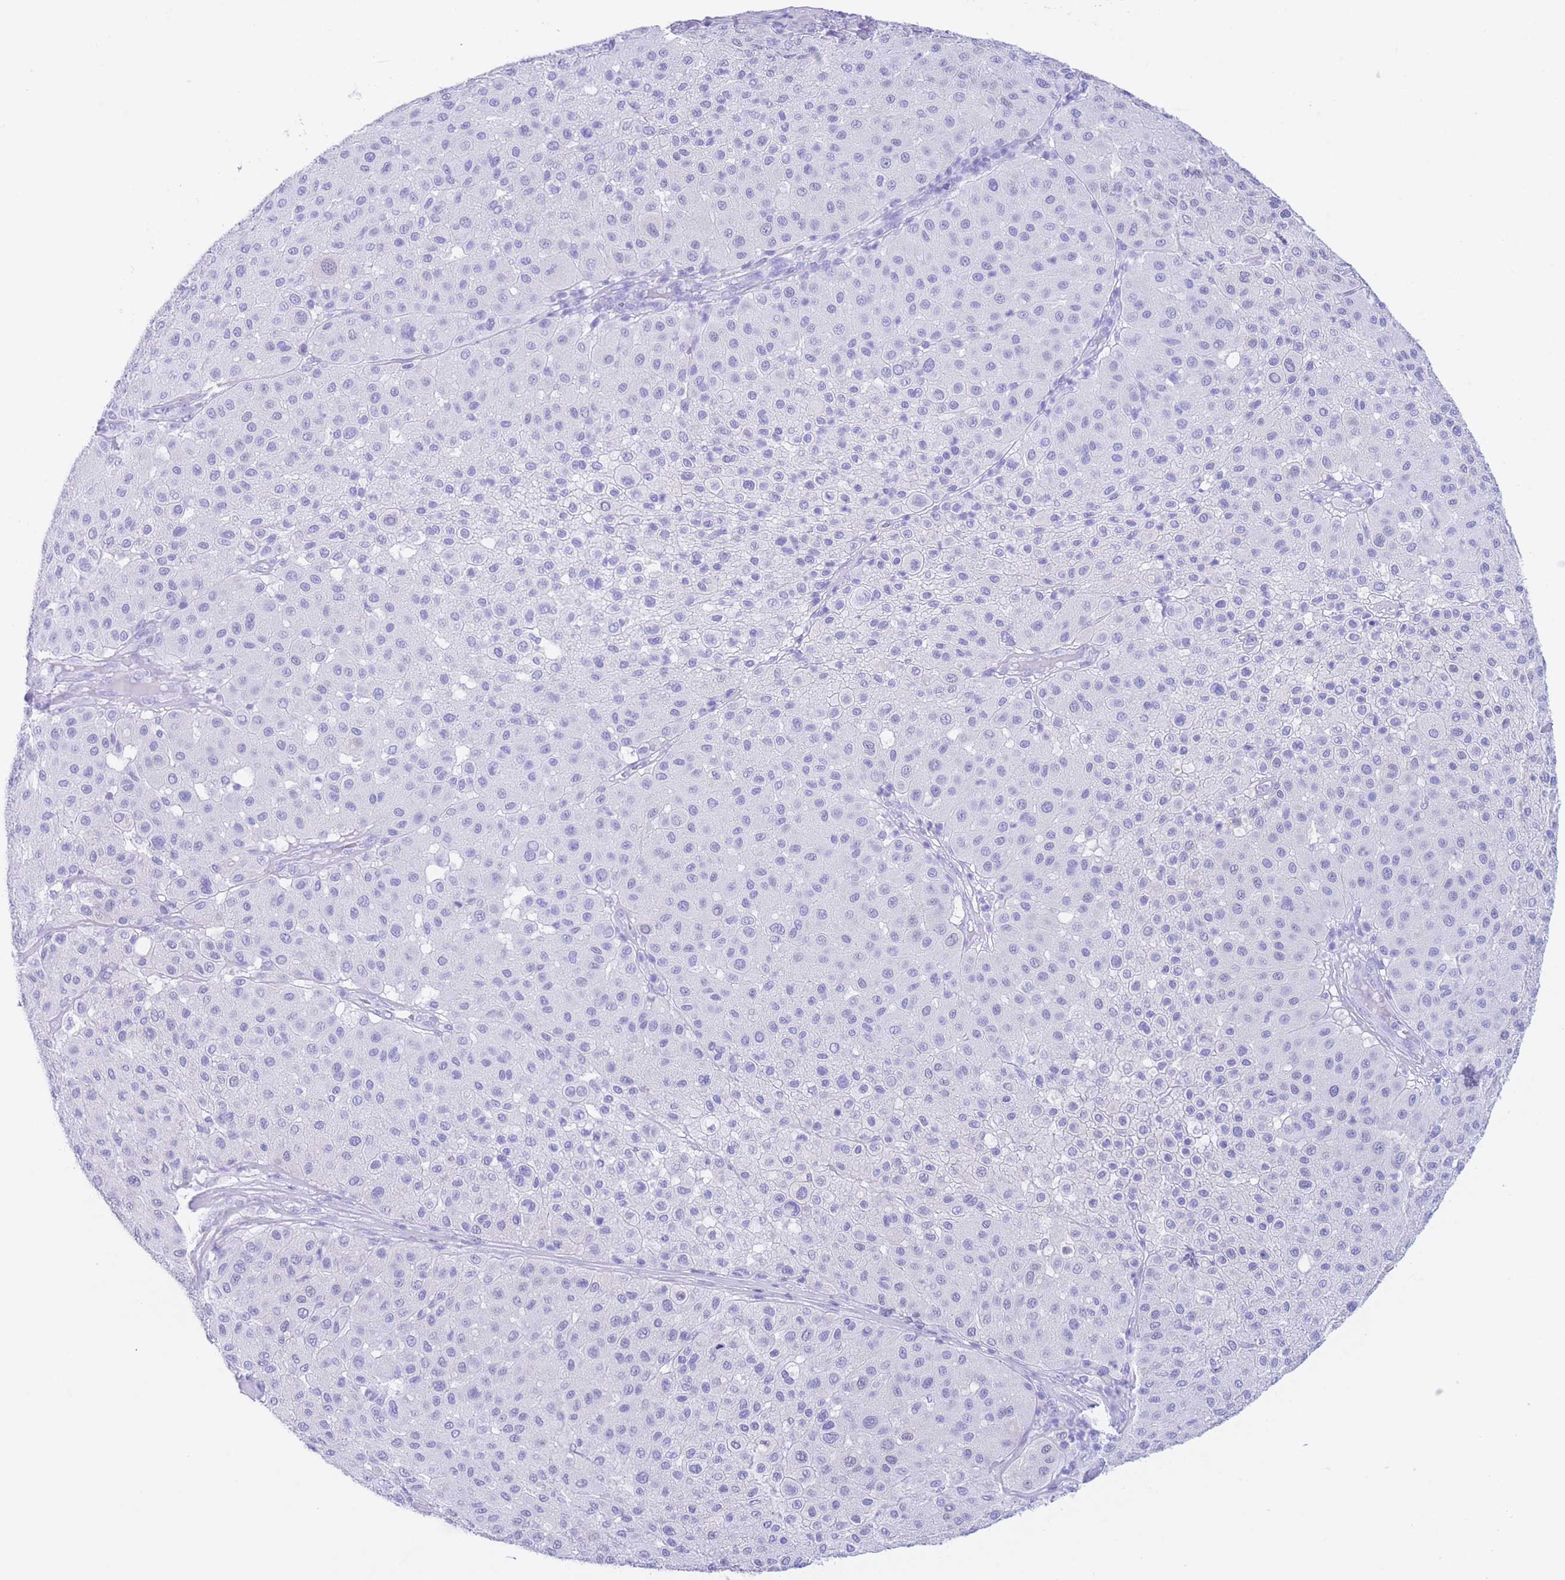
{"staining": {"intensity": "negative", "quantity": "none", "location": "none"}, "tissue": "melanoma", "cell_type": "Tumor cells", "image_type": "cancer", "snomed": [{"axis": "morphology", "description": "Malignant melanoma, Metastatic site"}, {"axis": "topography", "description": "Smooth muscle"}], "caption": "Immunohistochemistry of melanoma exhibits no expression in tumor cells. (IHC, brightfield microscopy, high magnification).", "gene": "SLCO1B3", "patient": {"sex": "male", "age": 41}}